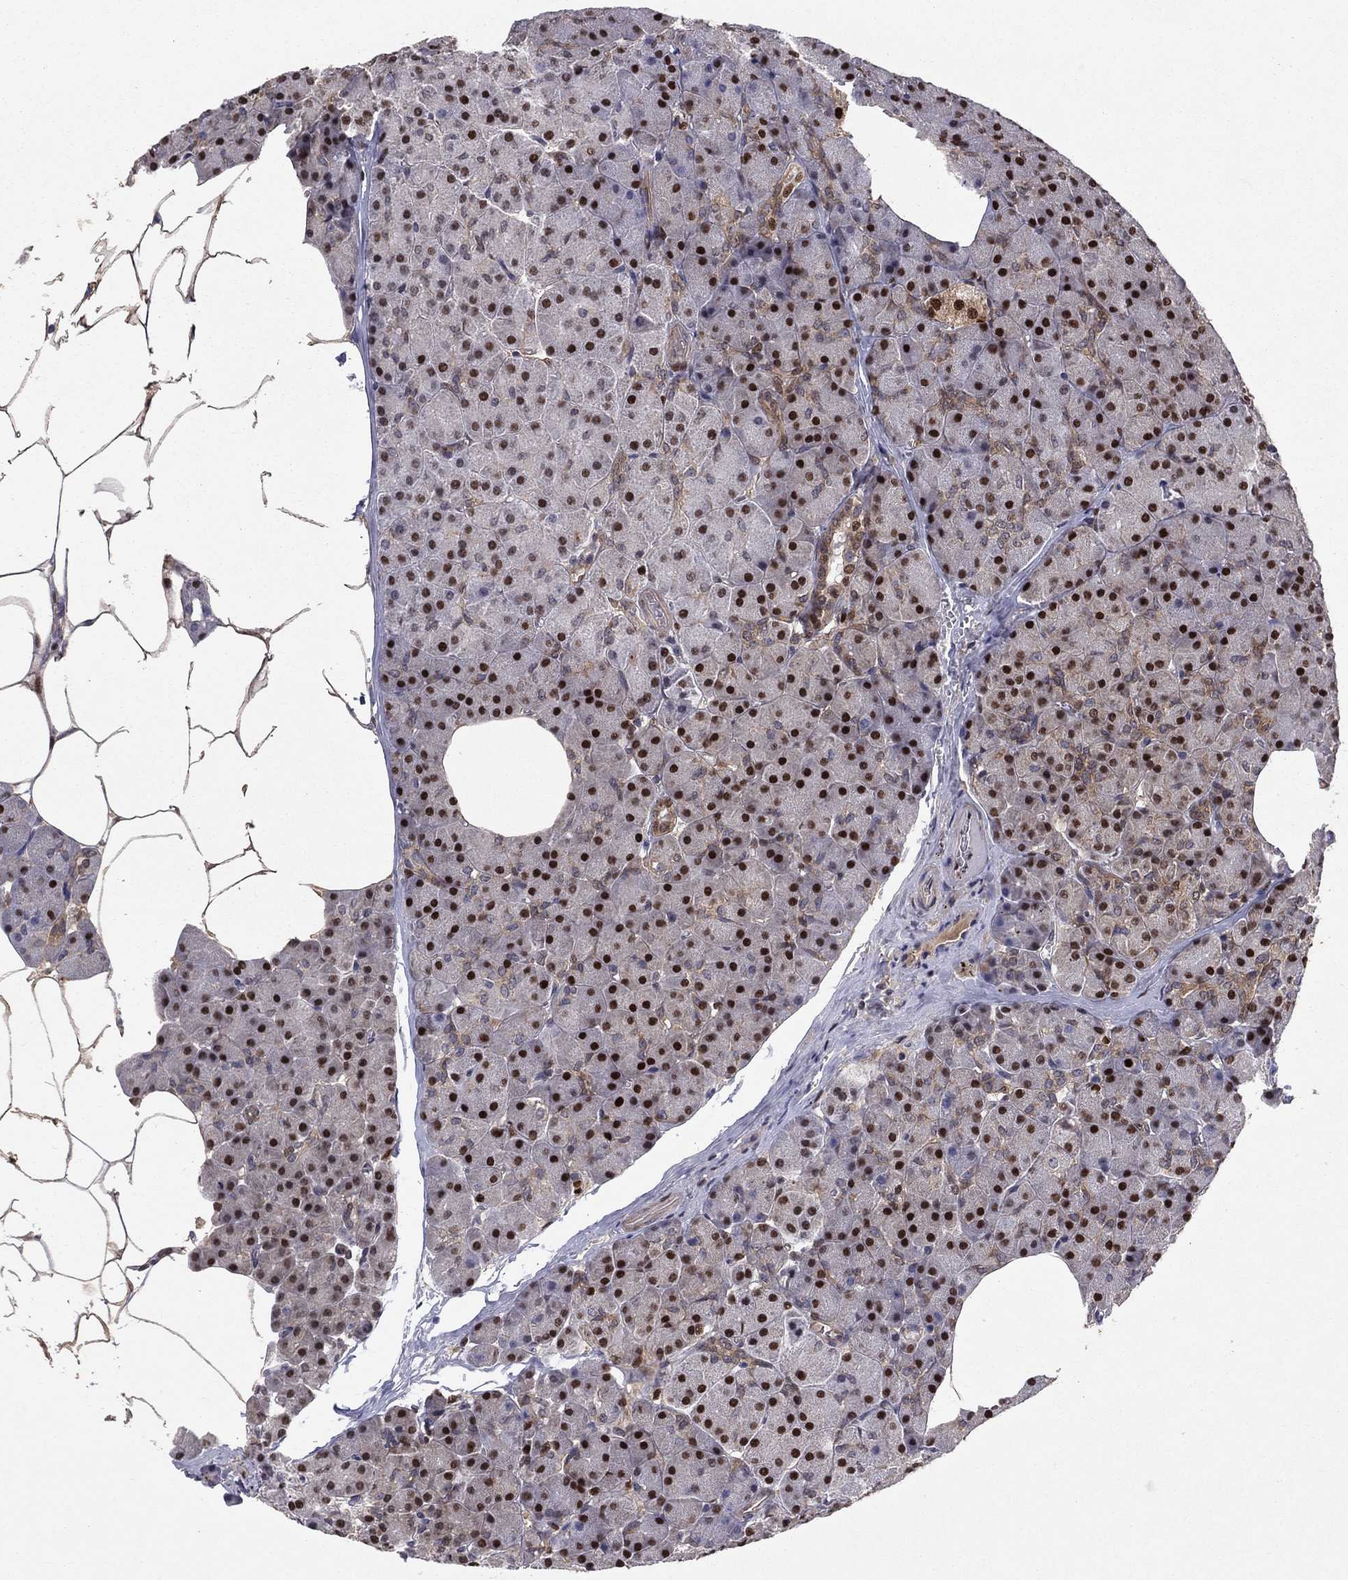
{"staining": {"intensity": "strong", "quantity": ">75%", "location": "nuclear"}, "tissue": "pancreas", "cell_type": "Exocrine glandular cells", "image_type": "normal", "snomed": [{"axis": "morphology", "description": "Normal tissue, NOS"}, {"axis": "topography", "description": "Pancreas"}], "caption": "Strong nuclear expression for a protein is seen in approximately >75% of exocrine glandular cells of benign pancreas using IHC.", "gene": "CRTC1", "patient": {"sex": "female", "age": 45}}